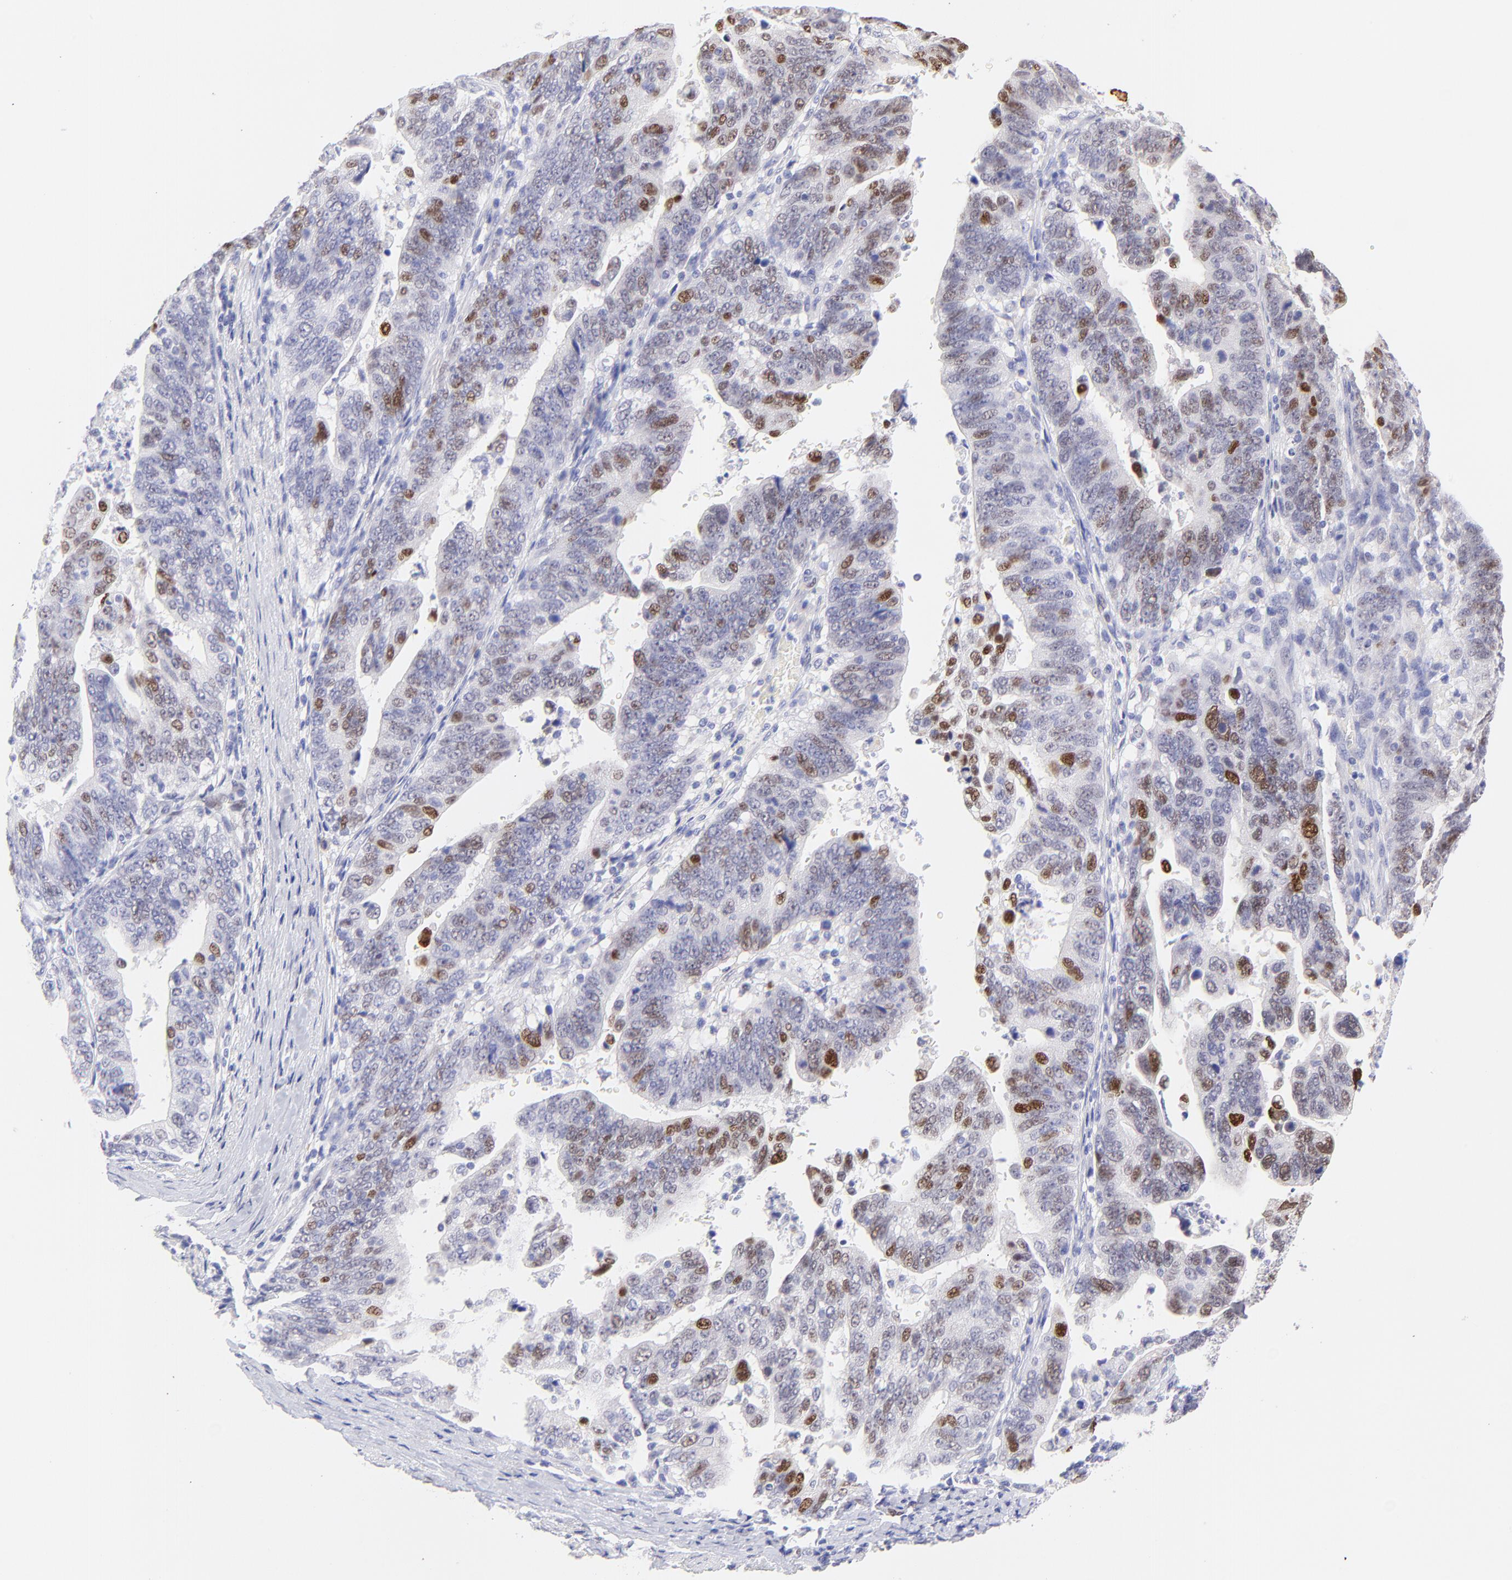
{"staining": {"intensity": "moderate", "quantity": "25%-75%", "location": "nuclear"}, "tissue": "stomach cancer", "cell_type": "Tumor cells", "image_type": "cancer", "snomed": [{"axis": "morphology", "description": "Adenocarcinoma, NOS"}, {"axis": "topography", "description": "Stomach, upper"}], "caption": "Stomach cancer (adenocarcinoma) stained for a protein (brown) shows moderate nuclear positive staining in approximately 25%-75% of tumor cells.", "gene": "KLF4", "patient": {"sex": "female", "age": 50}}